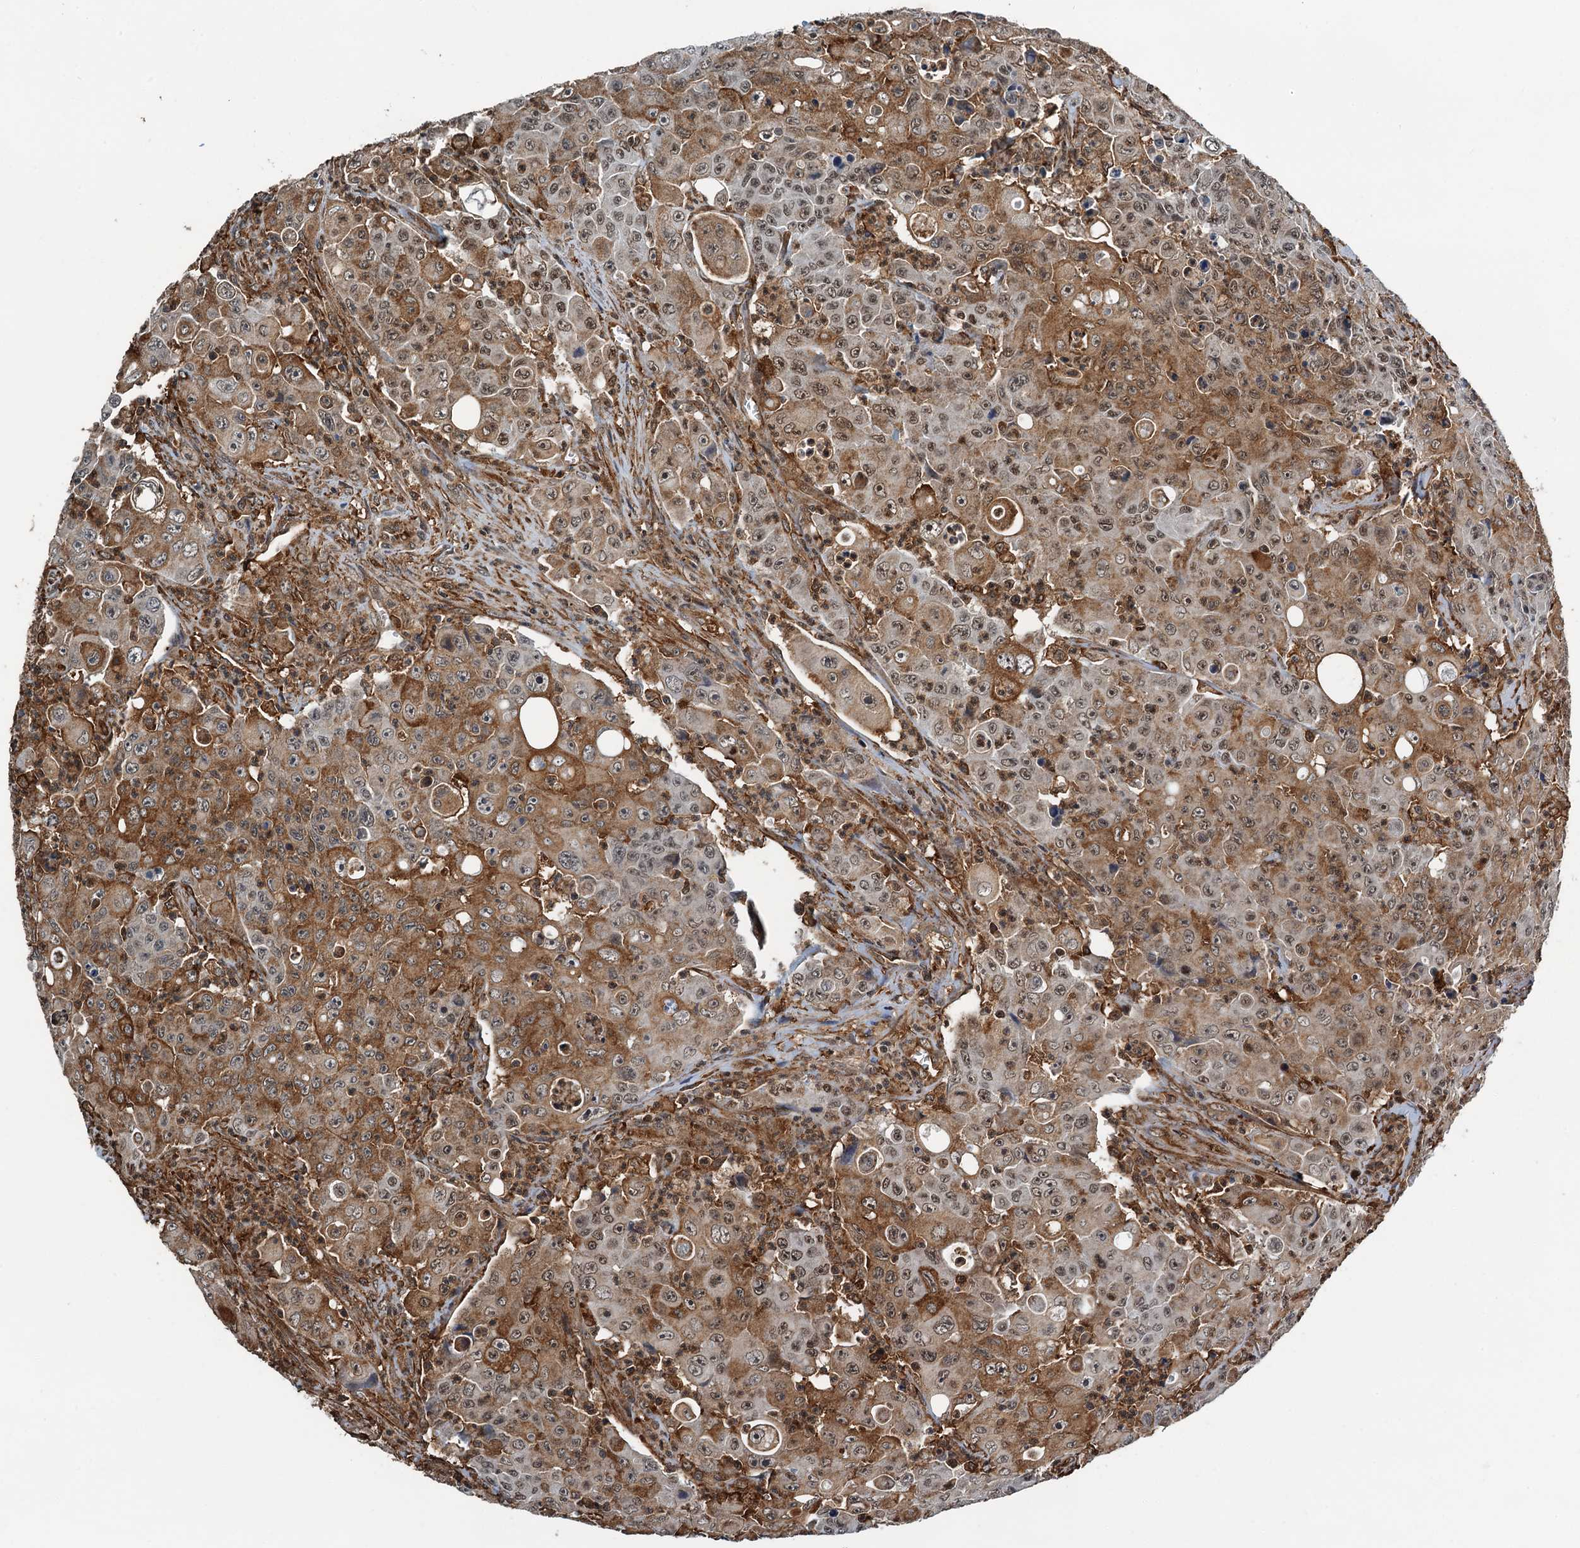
{"staining": {"intensity": "moderate", "quantity": ">75%", "location": "cytoplasmic/membranous,nuclear"}, "tissue": "colorectal cancer", "cell_type": "Tumor cells", "image_type": "cancer", "snomed": [{"axis": "morphology", "description": "Adenocarcinoma, NOS"}, {"axis": "topography", "description": "Colon"}], "caption": "This is an image of immunohistochemistry (IHC) staining of colorectal cancer, which shows moderate expression in the cytoplasmic/membranous and nuclear of tumor cells.", "gene": "WHAMM", "patient": {"sex": "male", "age": 51}}